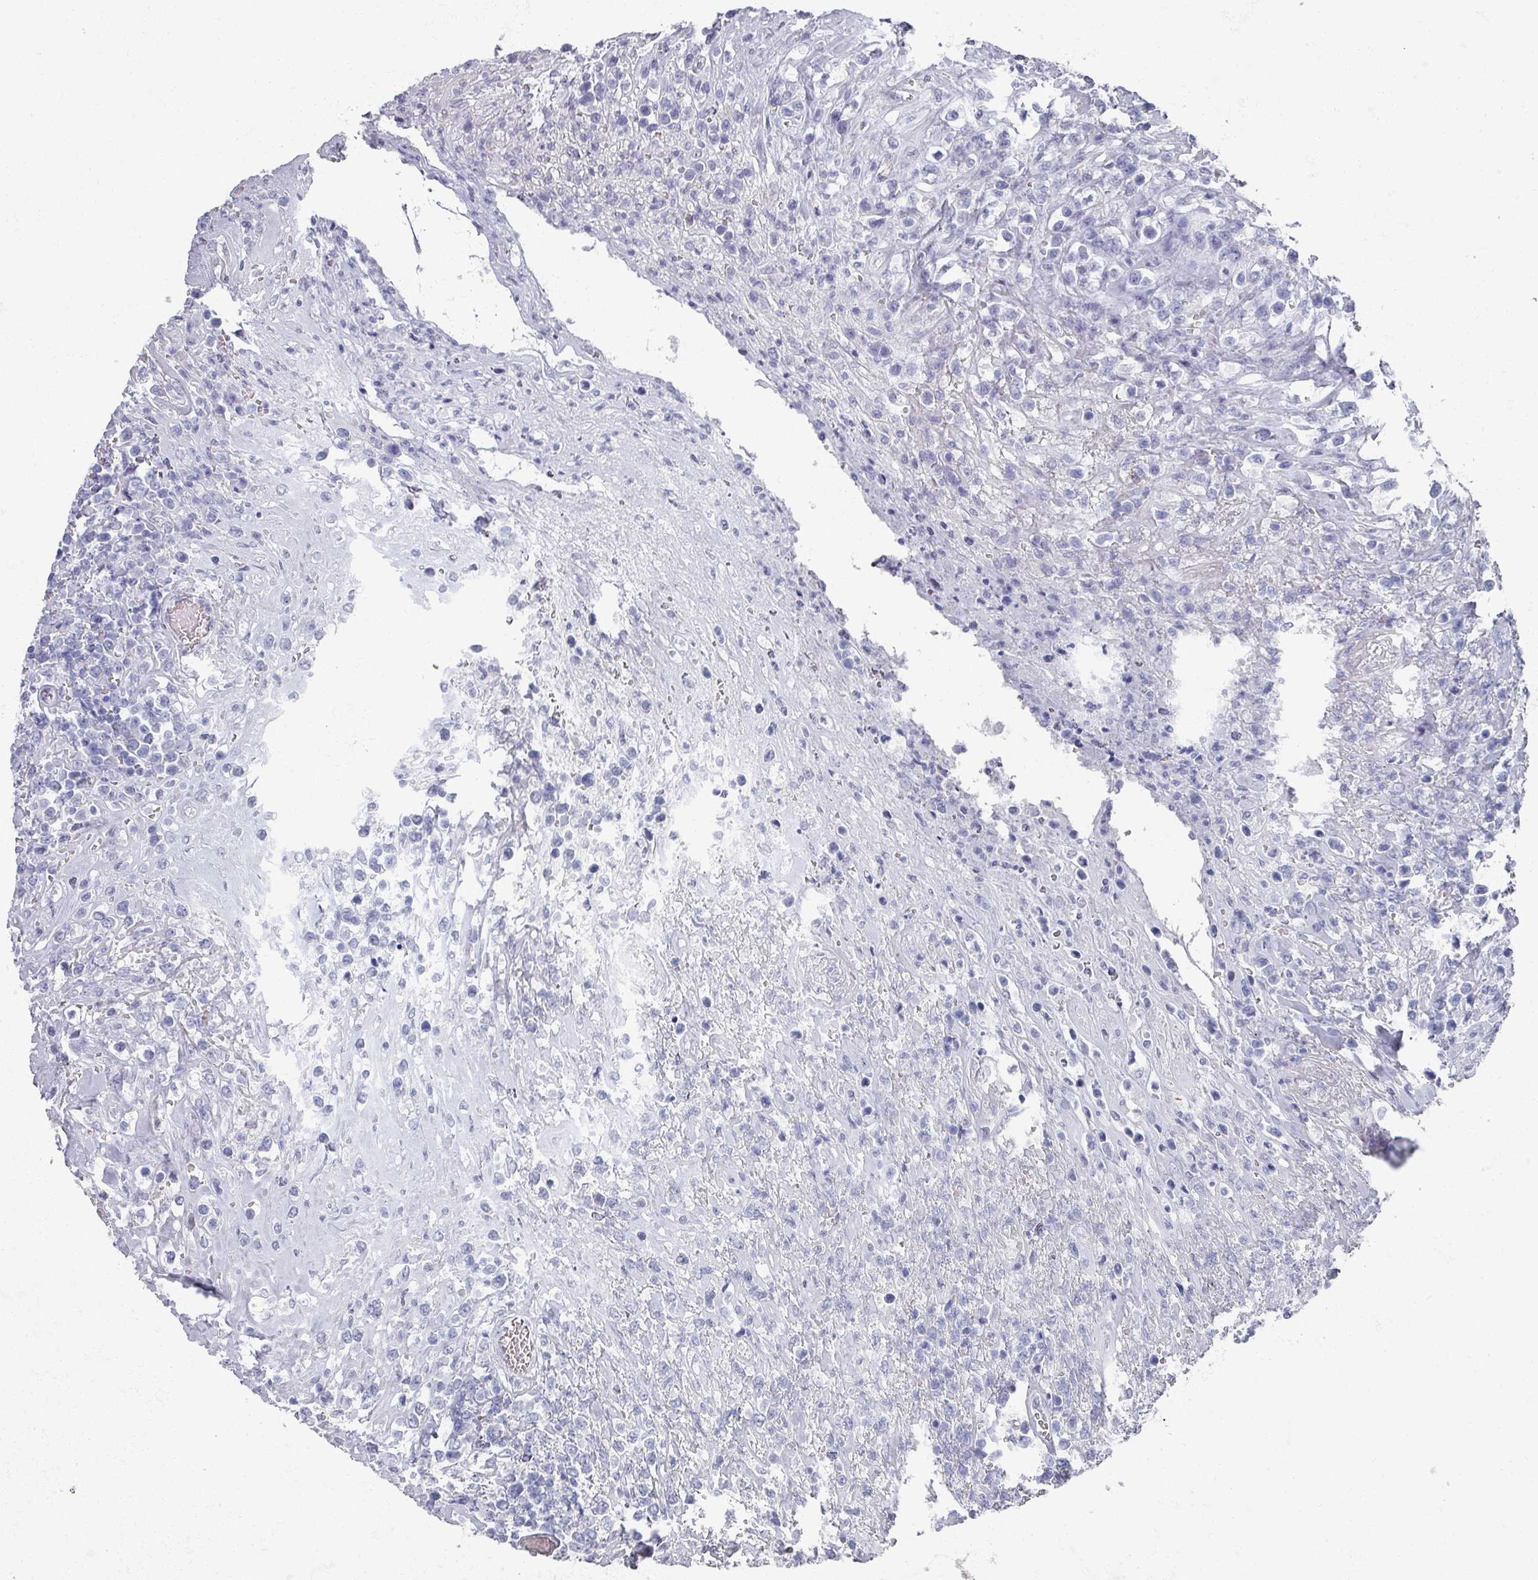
{"staining": {"intensity": "negative", "quantity": "none", "location": "none"}, "tissue": "lymphoma", "cell_type": "Tumor cells", "image_type": "cancer", "snomed": [{"axis": "morphology", "description": "Malignant lymphoma, non-Hodgkin's type, High grade"}, {"axis": "topography", "description": "Soft tissue"}], "caption": "Photomicrograph shows no protein staining in tumor cells of malignant lymphoma, non-Hodgkin's type (high-grade) tissue.", "gene": "OMG", "patient": {"sex": "female", "age": 56}}